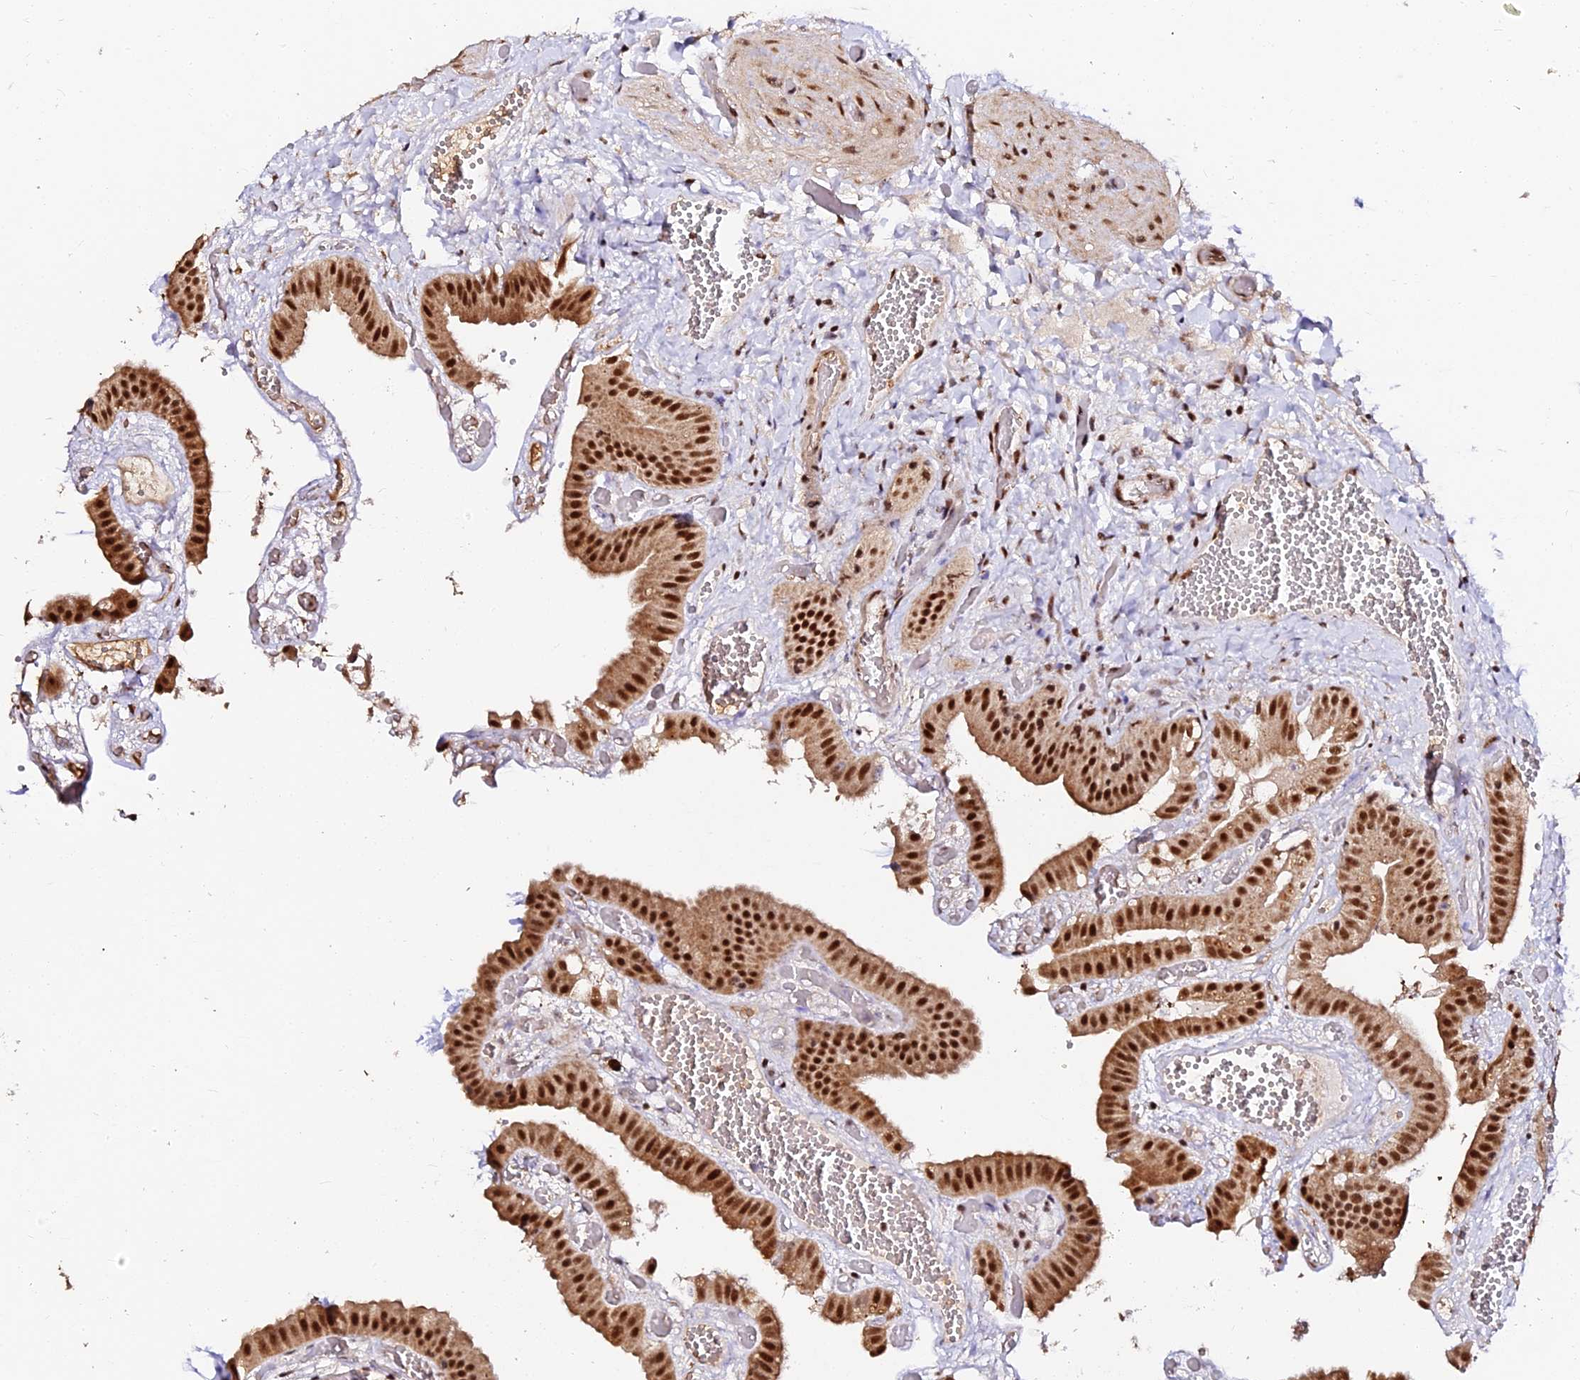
{"staining": {"intensity": "strong", "quantity": ">75%", "location": "nuclear"}, "tissue": "gallbladder", "cell_type": "Glandular cells", "image_type": "normal", "snomed": [{"axis": "morphology", "description": "Normal tissue, NOS"}, {"axis": "topography", "description": "Gallbladder"}], "caption": "IHC histopathology image of normal human gallbladder stained for a protein (brown), which demonstrates high levels of strong nuclear staining in approximately >75% of glandular cells.", "gene": "MCRS1", "patient": {"sex": "female", "age": 64}}